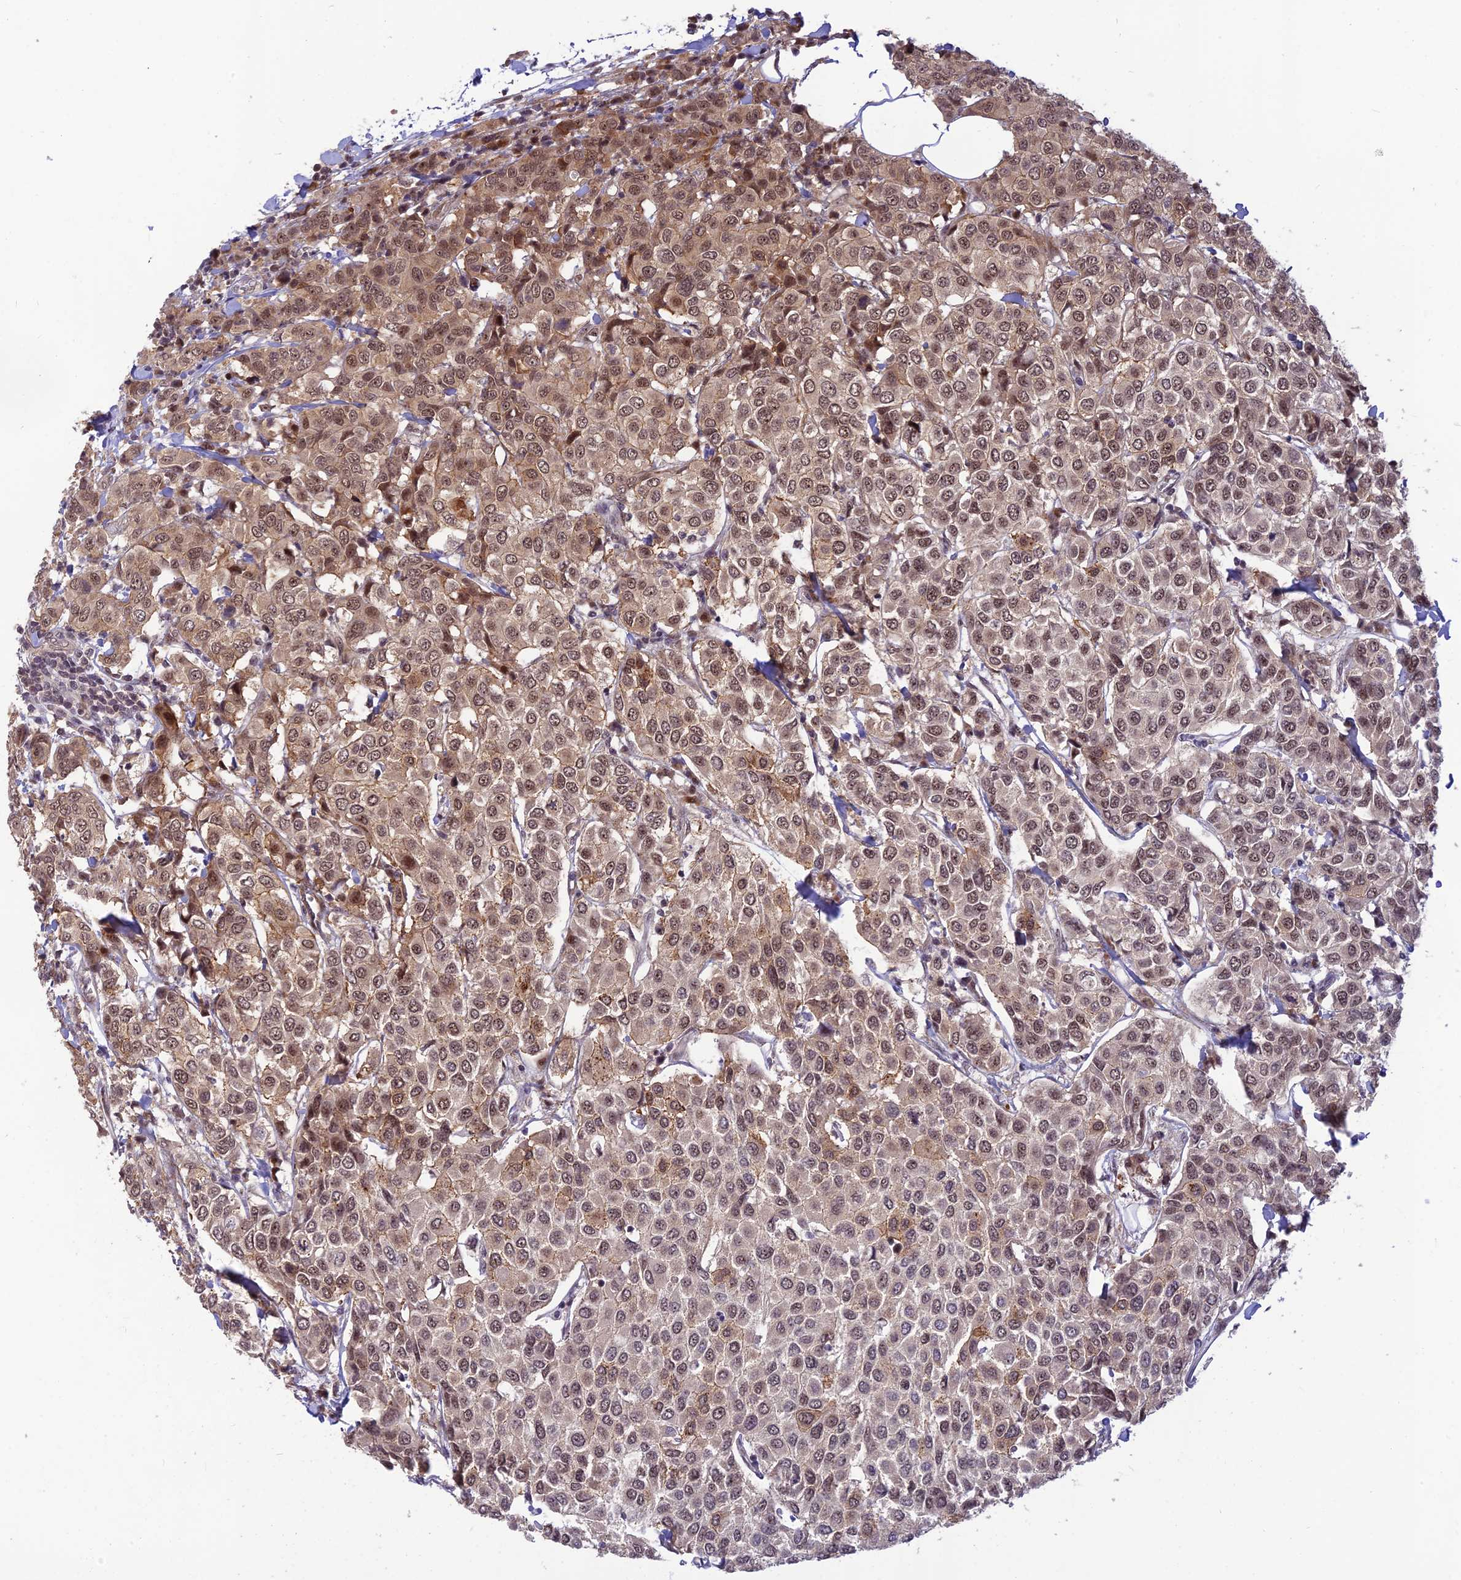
{"staining": {"intensity": "moderate", "quantity": ">75%", "location": "cytoplasmic/membranous,nuclear"}, "tissue": "breast cancer", "cell_type": "Tumor cells", "image_type": "cancer", "snomed": [{"axis": "morphology", "description": "Duct carcinoma"}, {"axis": "topography", "description": "Breast"}], "caption": "IHC histopathology image of neoplastic tissue: human breast cancer (invasive ductal carcinoma) stained using immunohistochemistry shows medium levels of moderate protein expression localized specifically in the cytoplasmic/membranous and nuclear of tumor cells, appearing as a cytoplasmic/membranous and nuclear brown color.", "gene": "ASPDH", "patient": {"sex": "female", "age": 55}}